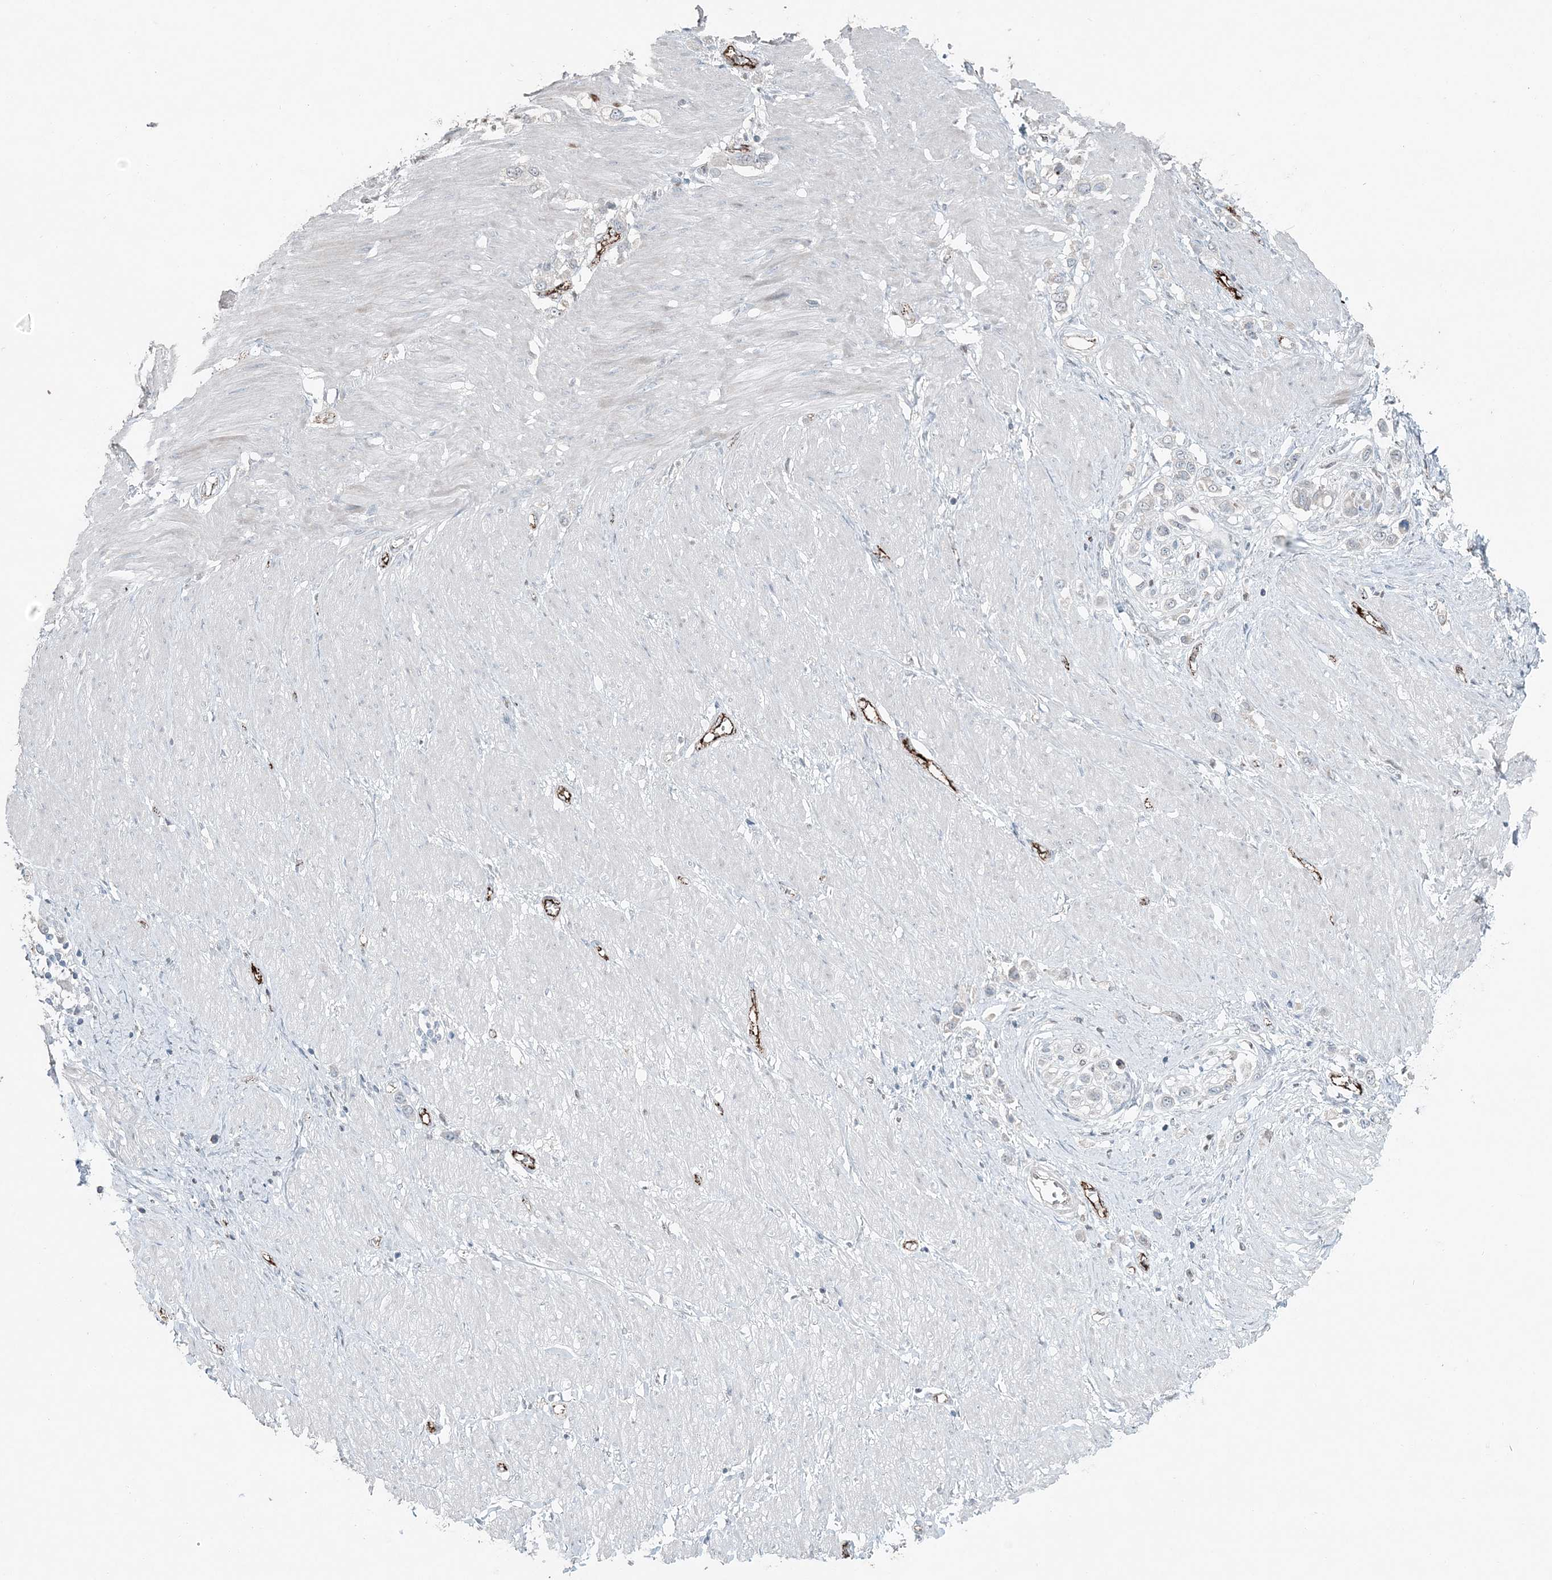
{"staining": {"intensity": "negative", "quantity": "none", "location": "none"}, "tissue": "stomach cancer", "cell_type": "Tumor cells", "image_type": "cancer", "snomed": [{"axis": "morphology", "description": "Normal tissue, NOS"}, {"axis": "morphology", "description": "Adenocarcinoma, NOS"}, {"axis": "topography", "description": "Stomach, upper"}, {"axis": "topography", "description": "Stomach"}], "caption": "Stomach cancer (adenocarcinoma) stained for a protein using IHC displays no expression tumor cells.", "gene": "ELOVL7", "patient": {"sex": "female", "age": 65}}